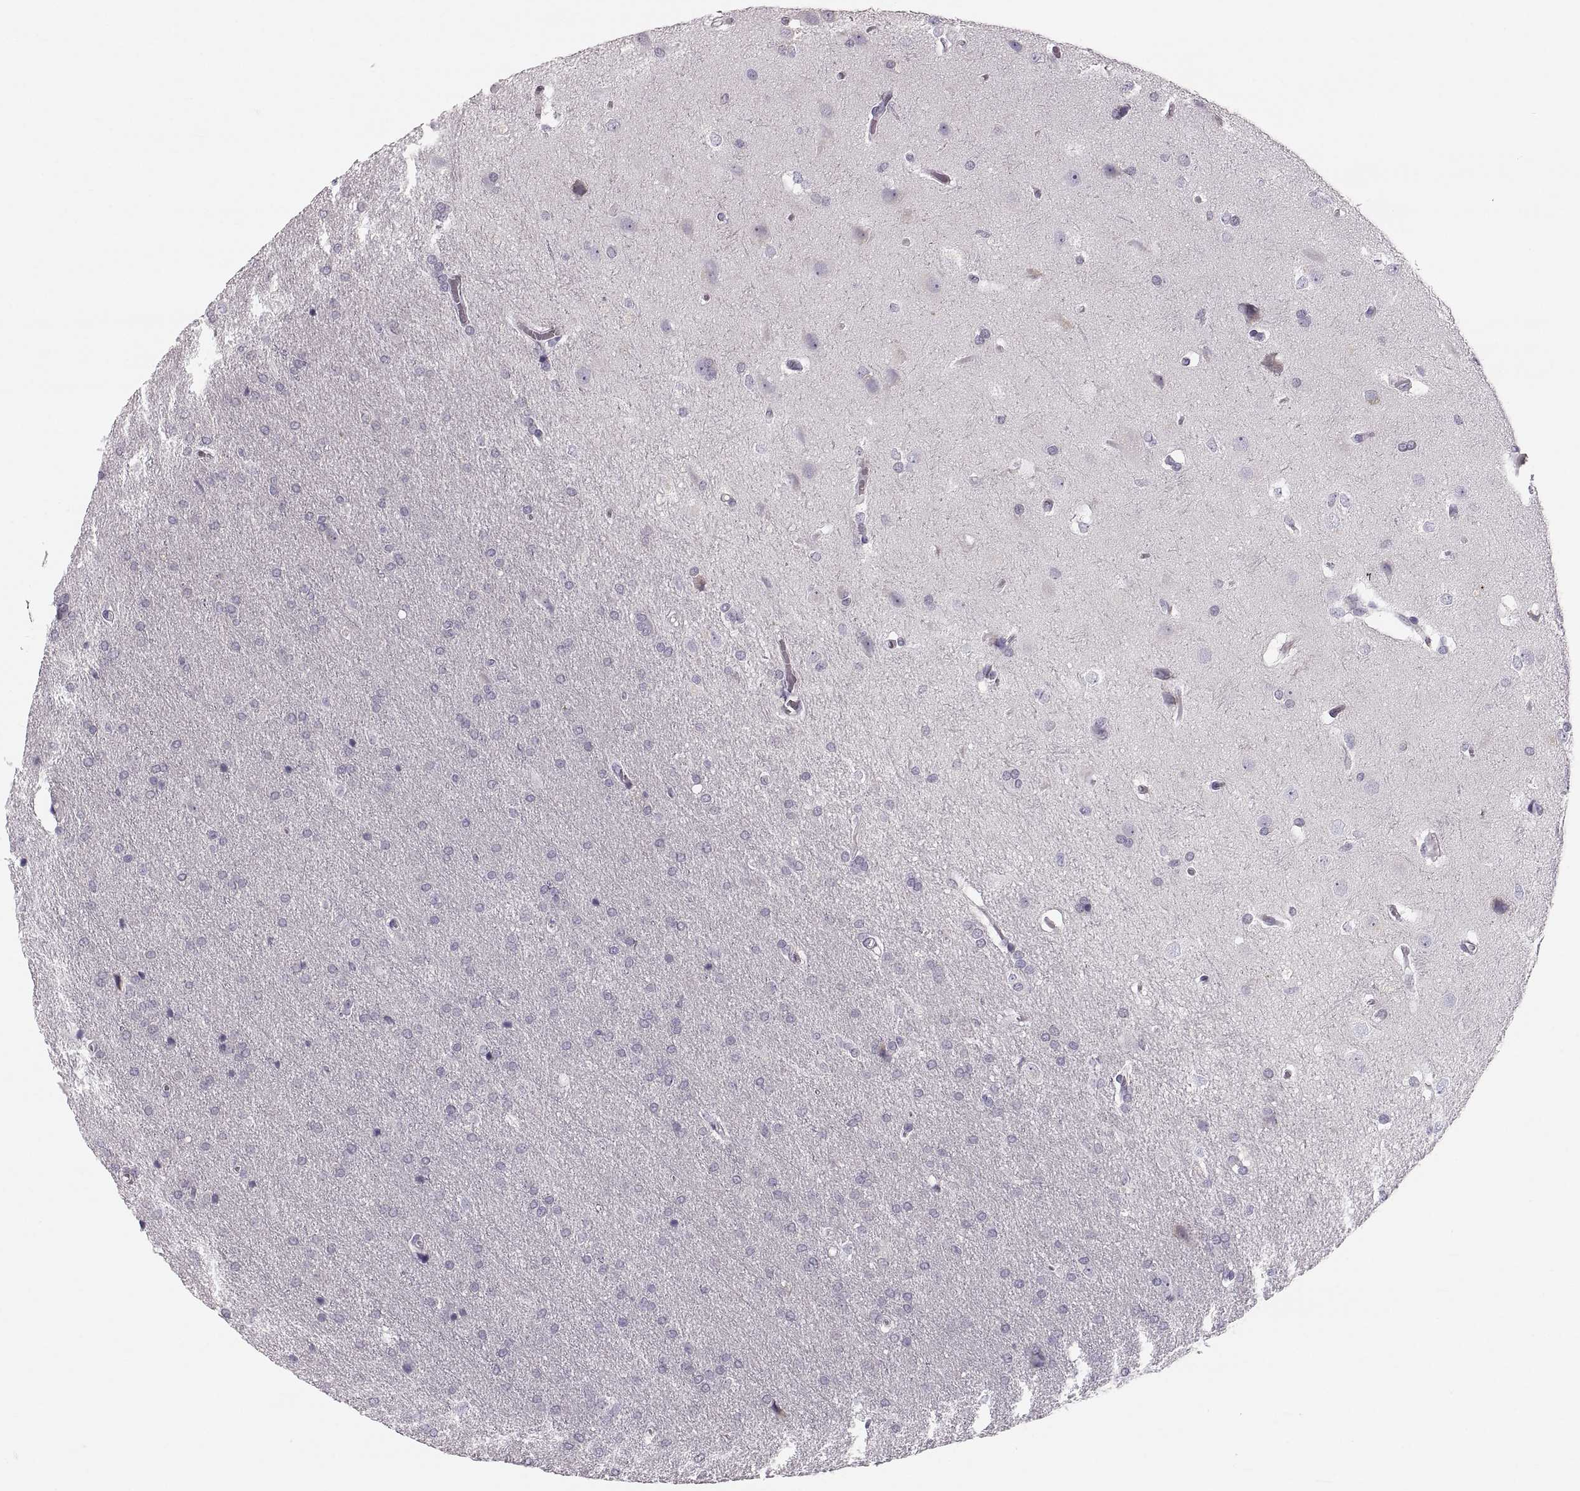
{"staining": {"intensity": "negative", "quantity": "none", "location": "none"}, "tissue": "glioma", "cell_type": "Tumor cells", "image_type": "cancer", "snomed": [{"axis": "morphology", "description": "Glioma, malignant, Low grade"}, {"axis": "topography", "description": "Brain"}], "caption": "The immunohistochemistry histopathology image has no significant staining in tumor cells of low-grade glioma (malignant) tissue. Brightfield microscopy of immunohistochemistry stained with DAB (3,3'-diaminobenzidine) (brown) and hematoxylin (blue), captured at high magnification.", "gene": "RUNDC3A", "patient": {"sex": "female", "age": 32}}